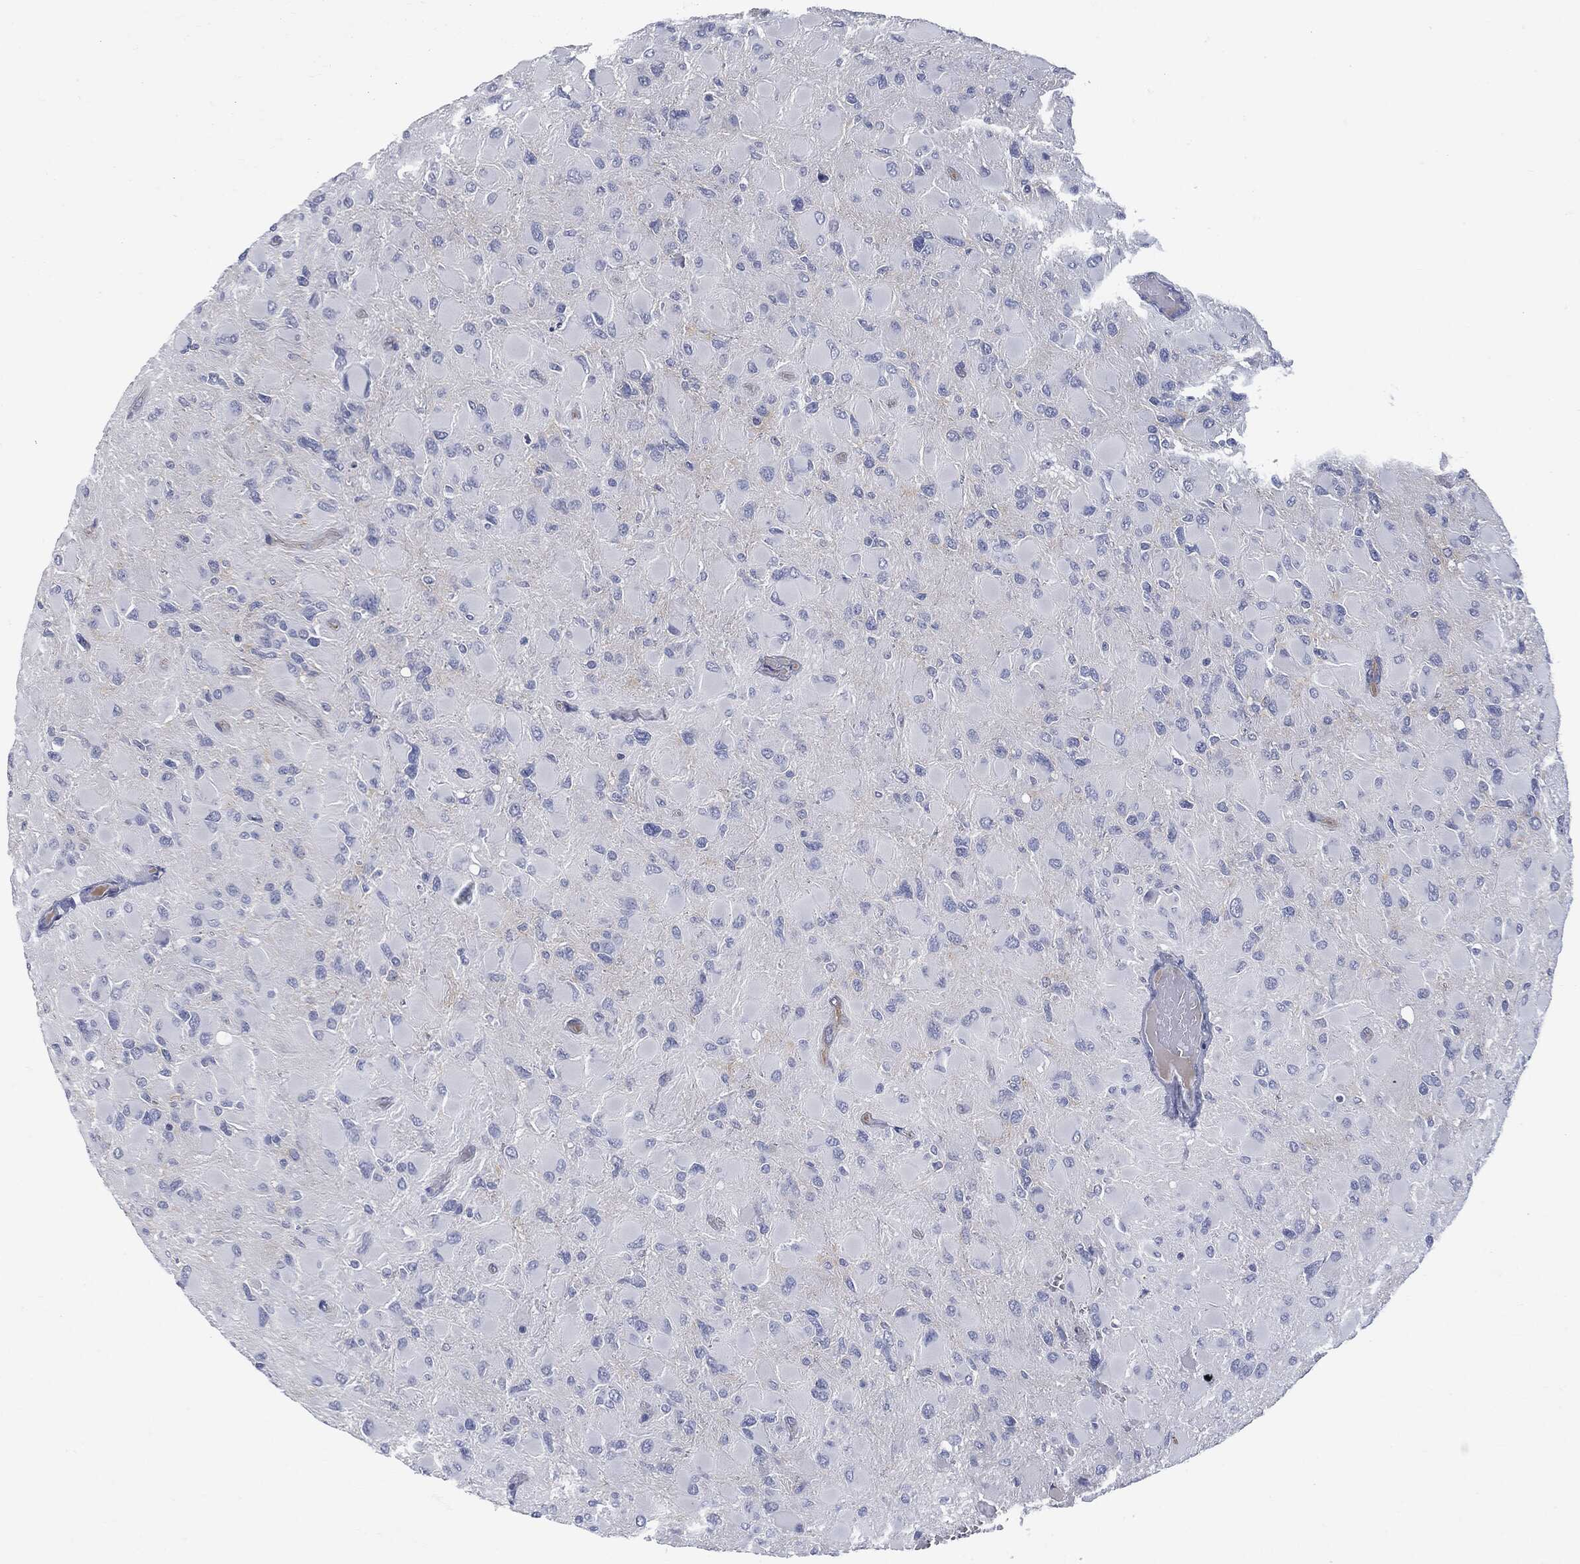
{"staining": {"intensity": "weak", "quantity": "<25%", "location": "cytoplasmic/membranous"}, "tissue": "glioma", "cell_type": "Tumor cells", "image_type": "cancer", "snomed": [{"axis": "morphology", "description": "Glioma, malignant, High grade"}, {"axis": "topography", "description": "Cerebral cortex"}], "caption": "A histopathology image of malignant high-grade glioma stained for a protein exhibits no brown staining in tumor cells.", "gene": "BTK", "patient": {"sex": "female", "age": 36}}